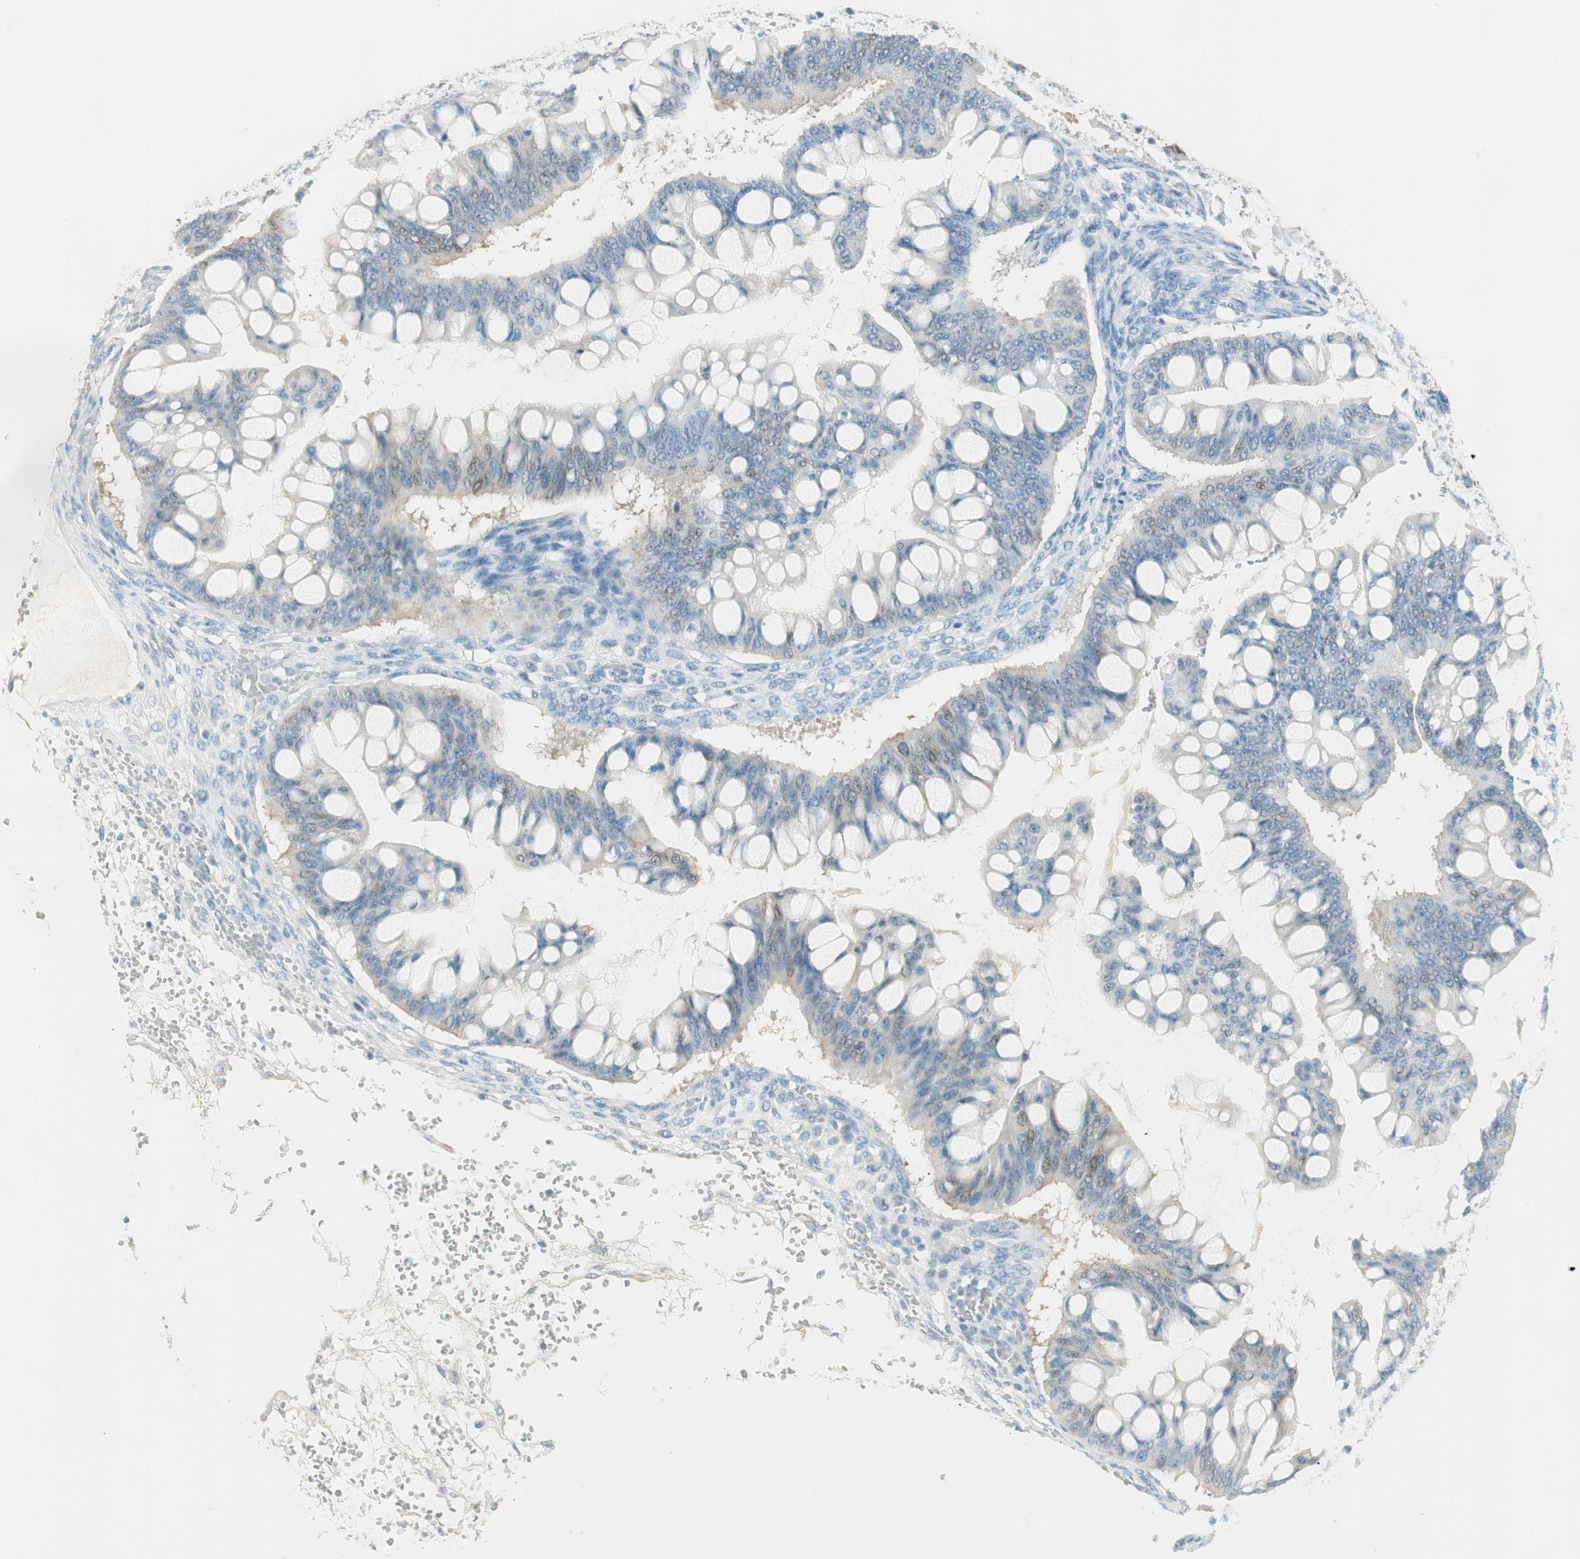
{"staining": {"intensity": "moderate", "quantity": "<25%", "location": "cytoplasmic/membranous,nuclear"}, "tissue": "ovarian cancer", "cell_type": "Tumor cells", "image_type": "cancer", "snomed": [{"axis": "morphology", "description": "Cystadenocarcinoma, mucinous, NOS"}, {"axis": "topography", "description": "Ovary"}], "caption": "A low amount of moderate cytoplasmic/membranous and nuclear positivity is present in approximately <25% of tumor cells in ovarian cancer (mucinous cystadenocarcinoma) tissue.", "gene": "HPGD", "patient": {"sex": "female", "age": 73}}